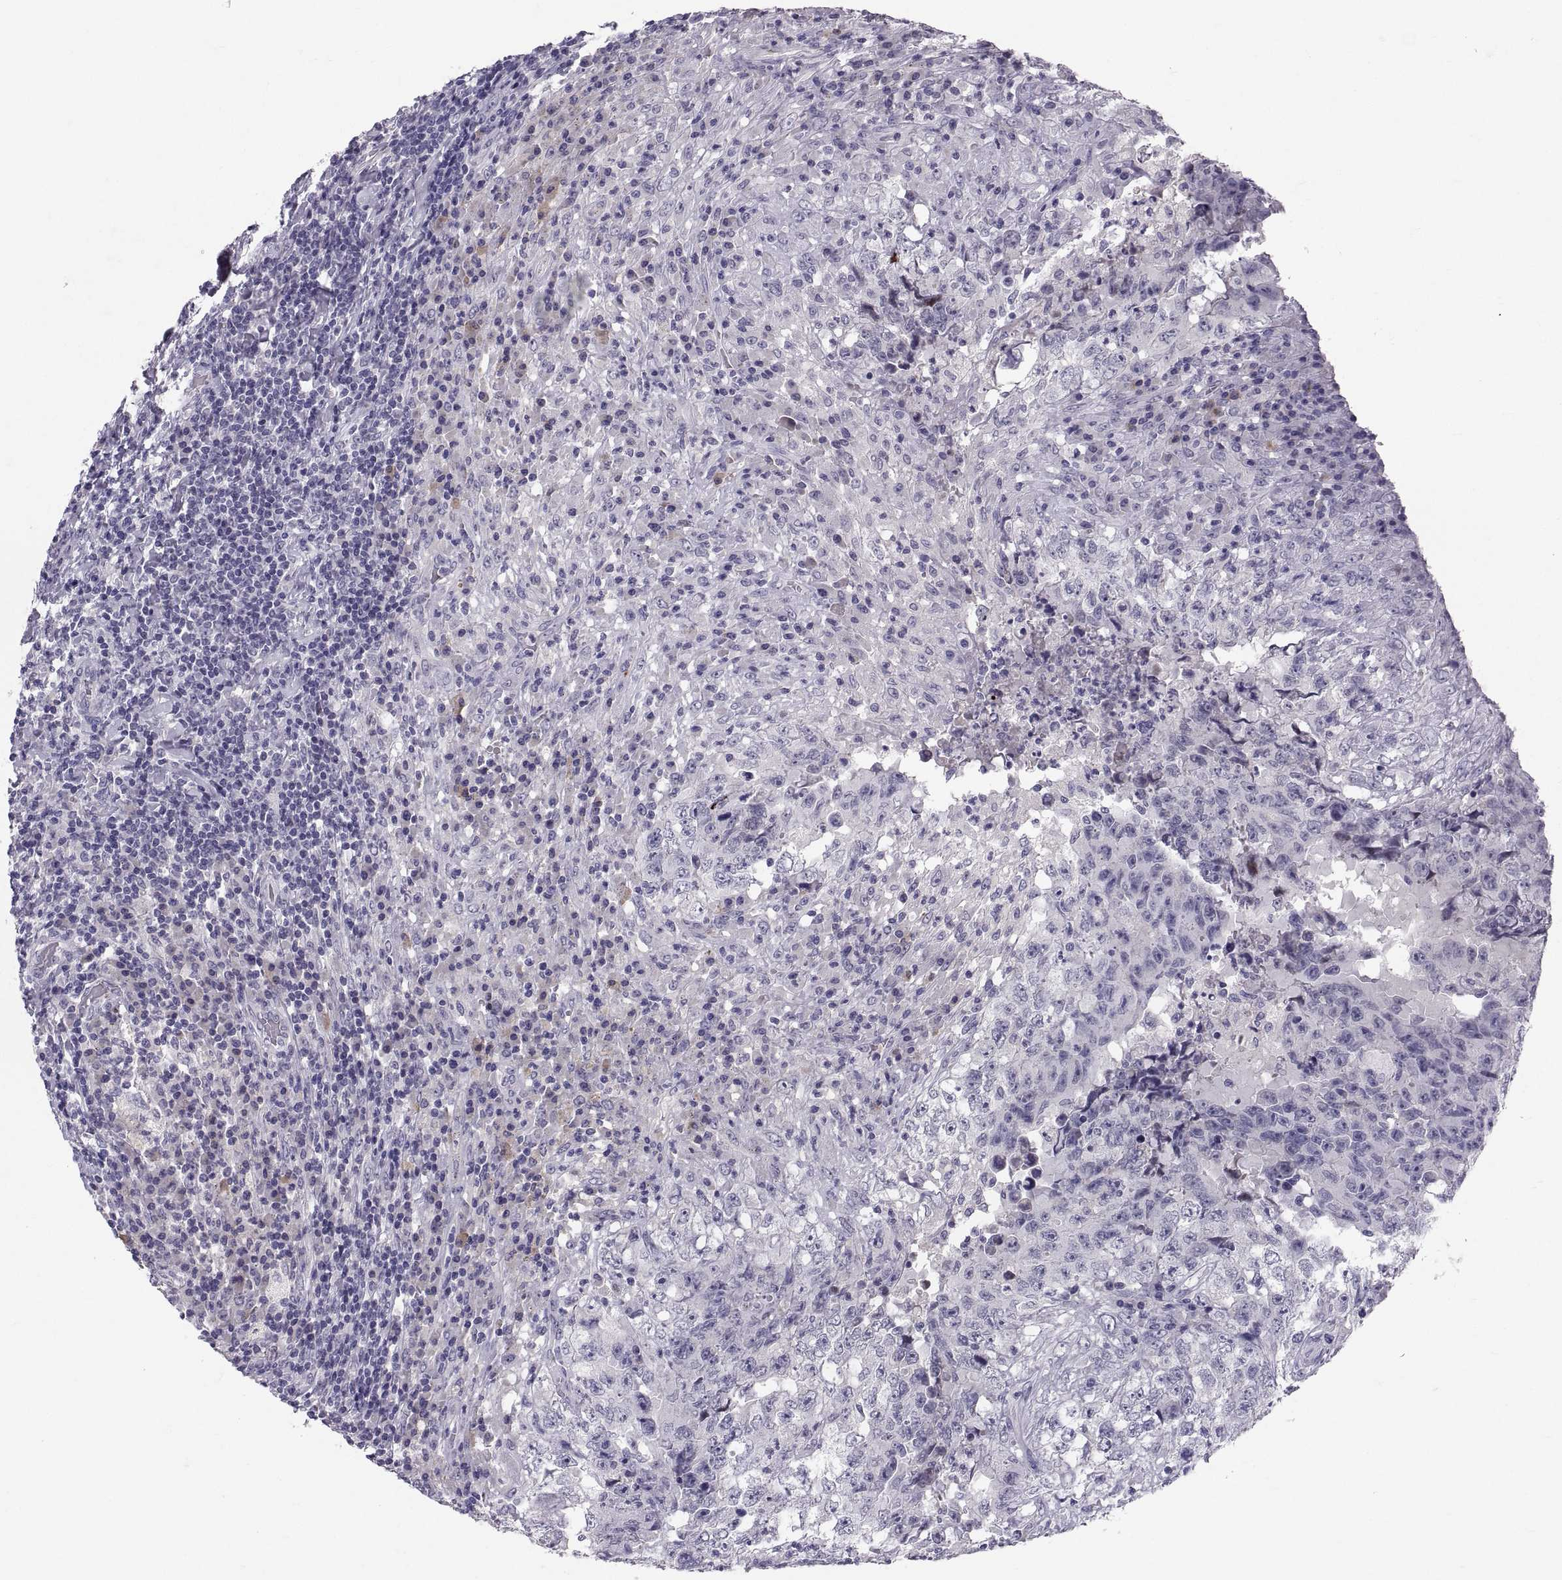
{"staining": {"intensity": "negative", "quantity": "none", "location": "none"}, "tissue": "testis cancer", "cell_type": "Tumor cells", "image_type": "cancer", "snomed": [{"axis": "morphology", "description": "Necrosis, NOS"}, {"axis": "morphology", "description": "Carcinoma, Embryonal, NOS"}, {"axis": "topography", "description": "Testis"}], "caption": "Immunohistochemistry photomicrograph of neoplastic tissue: testis embryonal carcinoma stained with DAB (3,3'-diaminobenzidine) reveals no significant protein expression in tumor cells.", "gene": "PTN", "patient": {"sex": "male", "age": 19}}